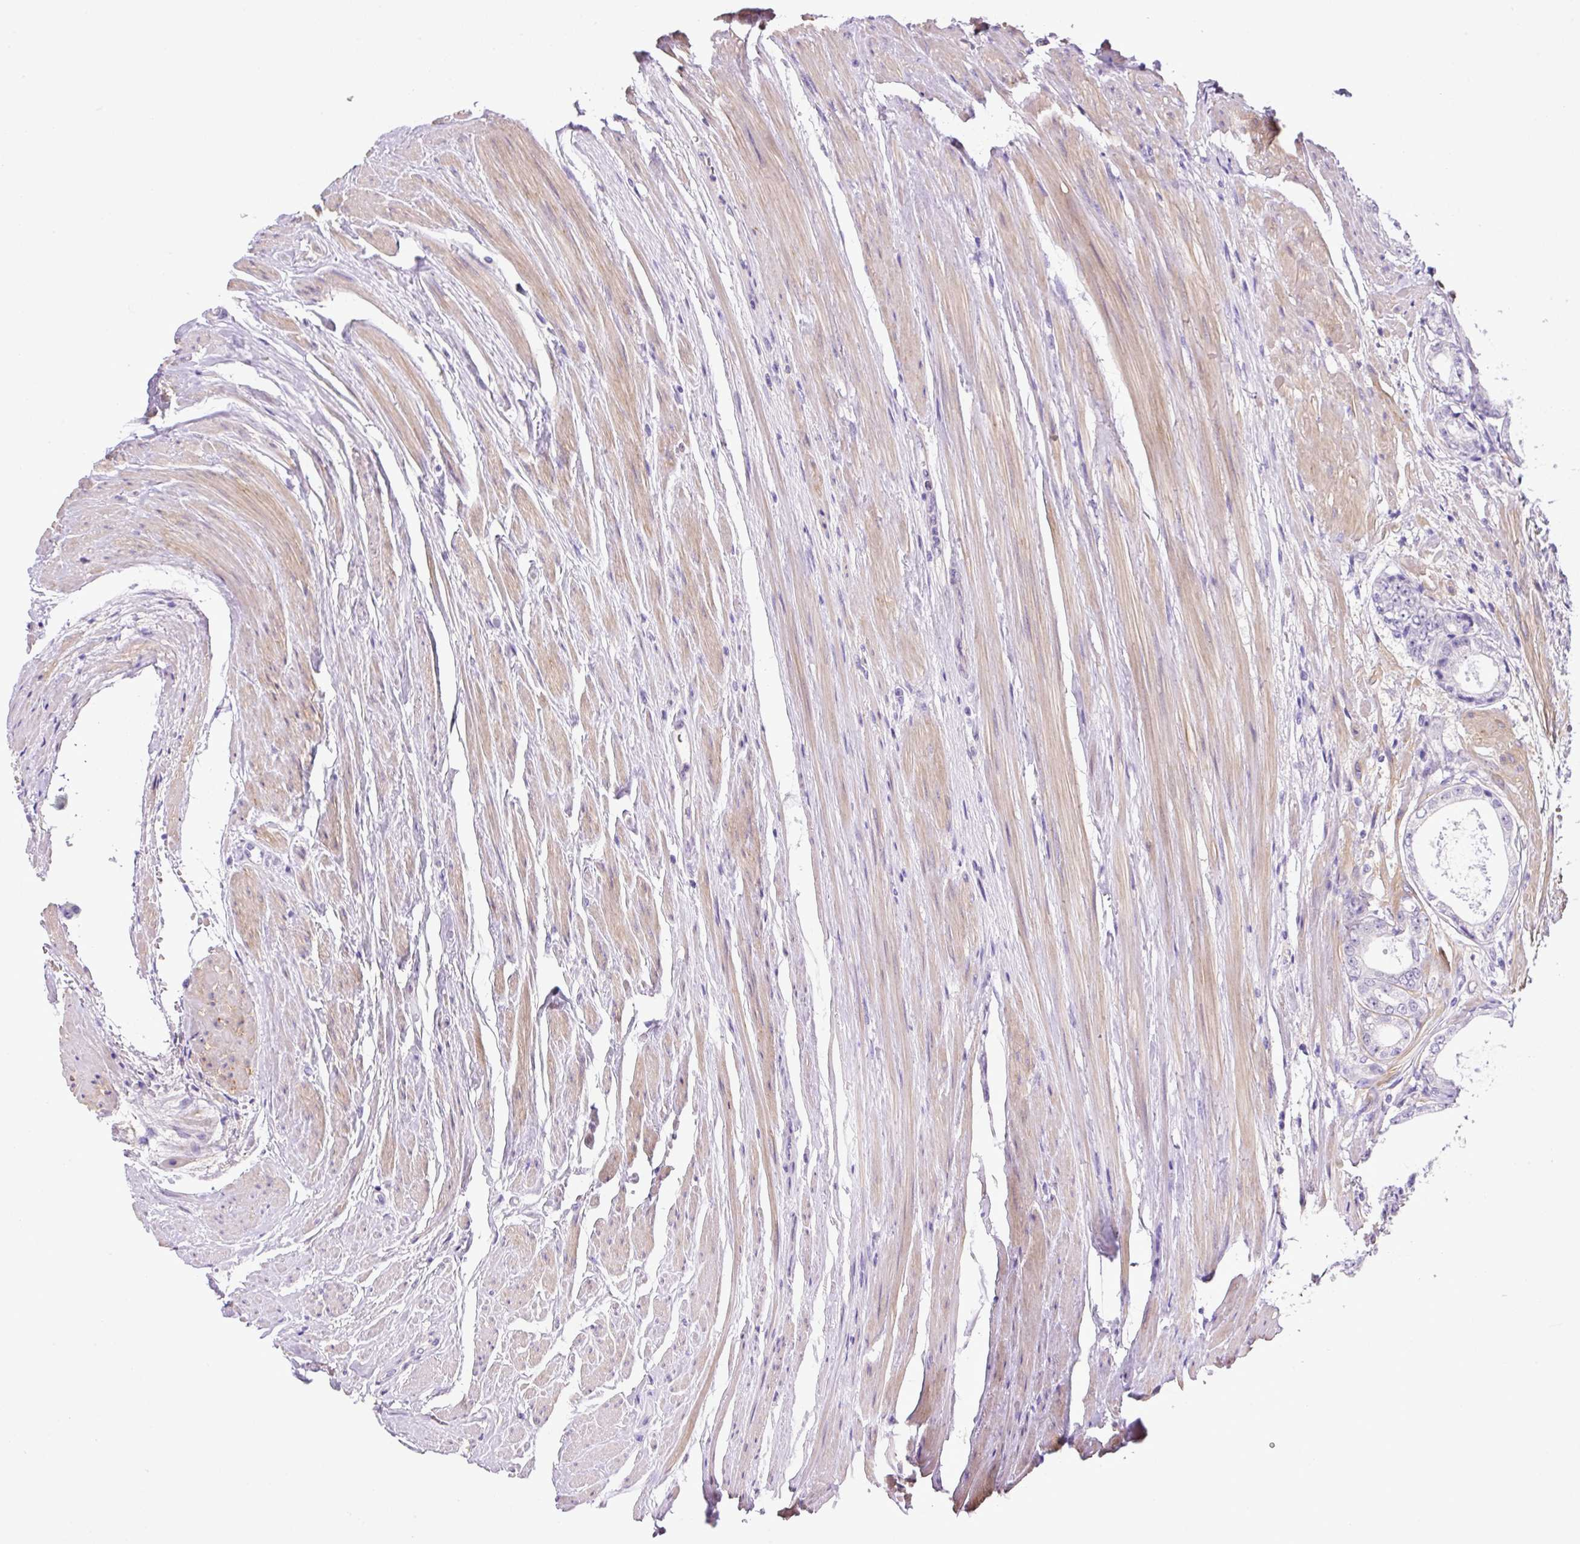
{"staining": {"intensity": "negative", "quantity": "none", "location": "none"}, "tissue": "prostate cancer", "cell_type": "Tumor cells", "image_type": "cancer", "snomed": [{"axis": "morphology", "description": "Adenocarcinoma, Low grade"}, {"axis": "topography", "description": "Prostate"}], "caption": "This is an immunohistochemistry (IHC) histopathology image of low-grade adenocarcinoma (prostate). There is no expression in tumor cells.", "gene": "NPTN", "patient": {"sex": "male", "age": 68}}